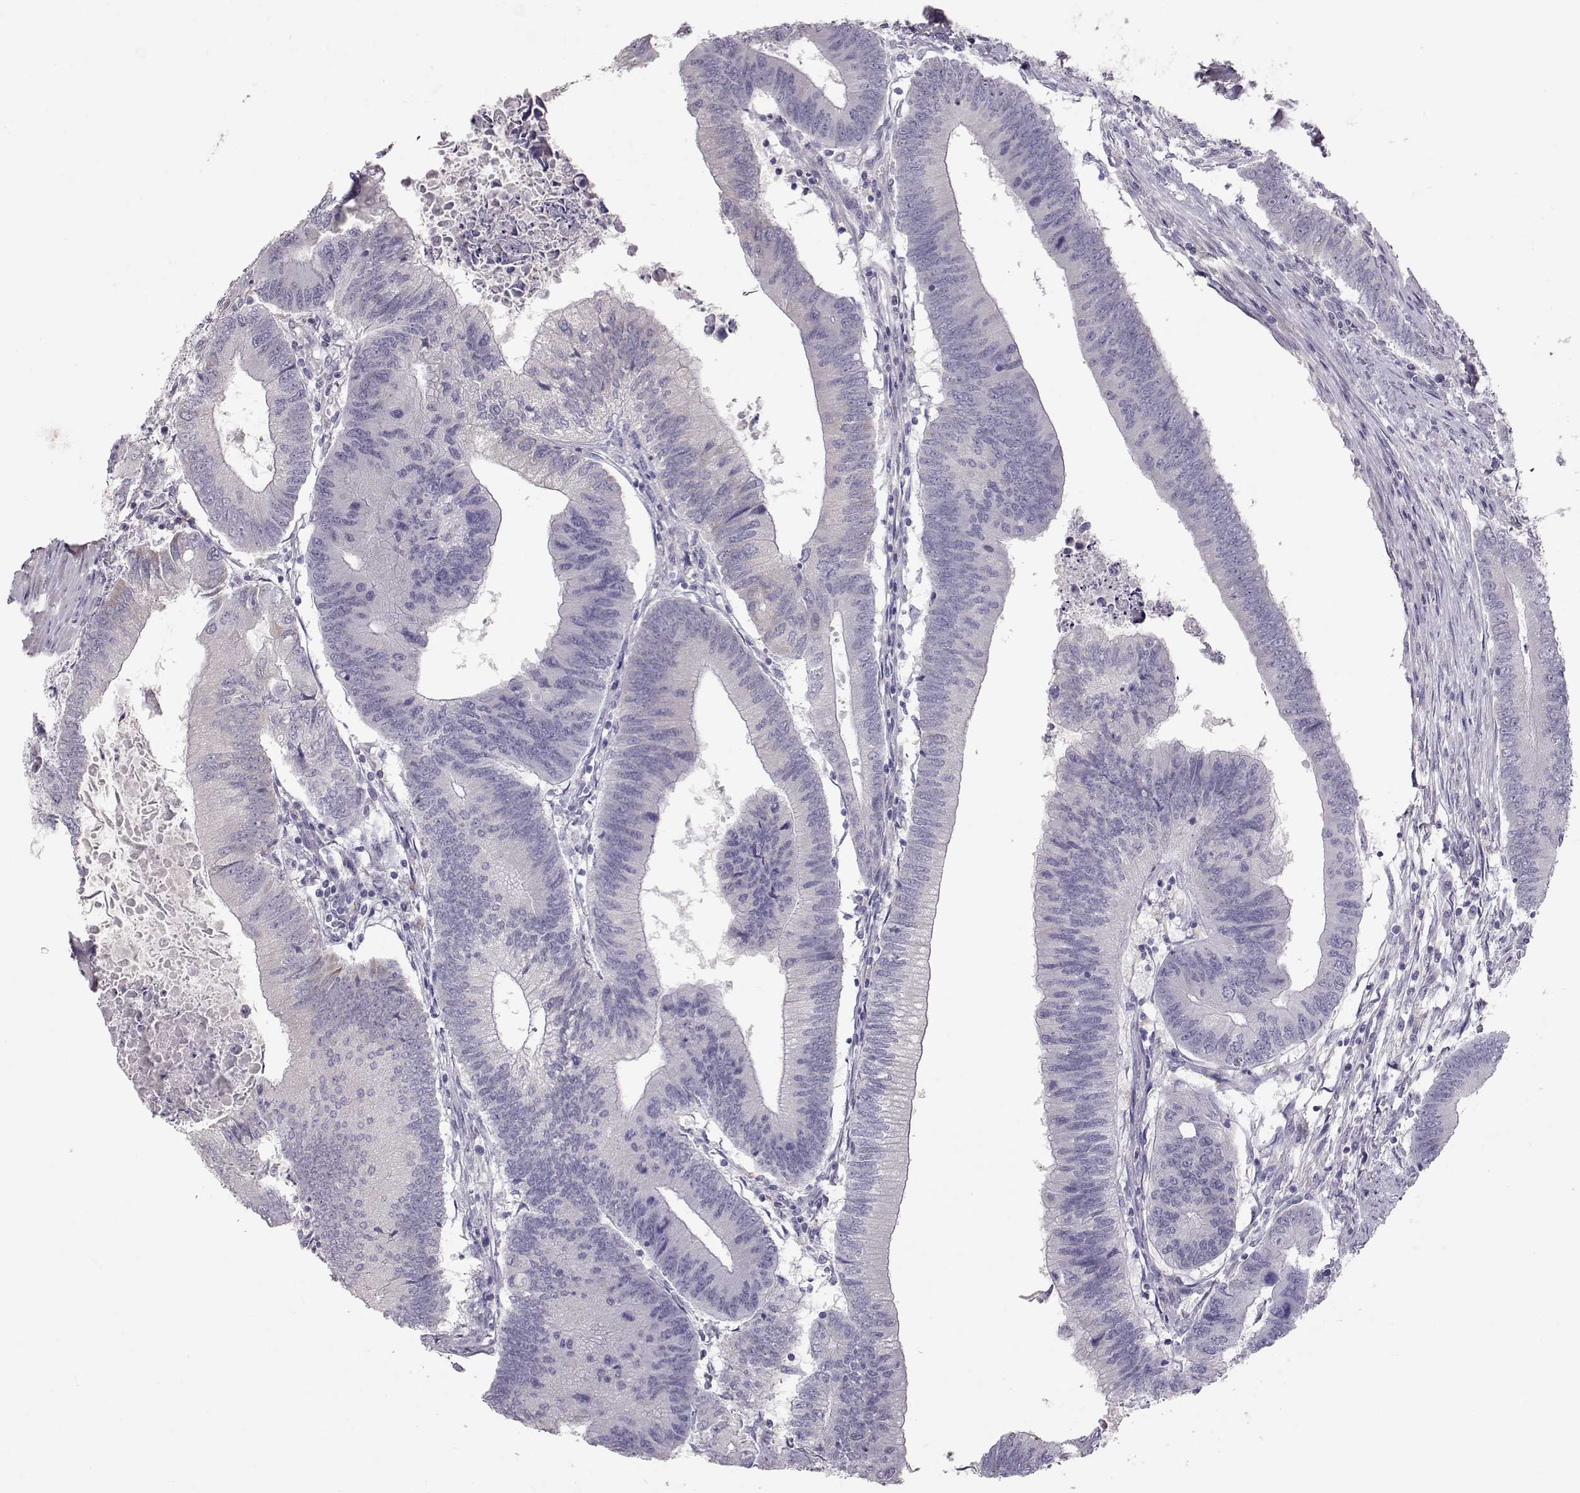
{"staining": {"intensity": "negative", "quantity": "none", "location": "none"}, "tissue": "colorectal cancer", "cell_type": "Tumor cells", "image_type": "cancer", "snomed": [{"axis": "morphology", "description": "Adenocarcinoma, NOS"}, {"axis": "topography", "description": "Colon"}], "caption": "Histopathology image shows no significant protein positivity in tumor cells of colorectal adenocarcinoma.", "gene": "SLC18A1", "patient": {"sex": "male", "age": 53}}